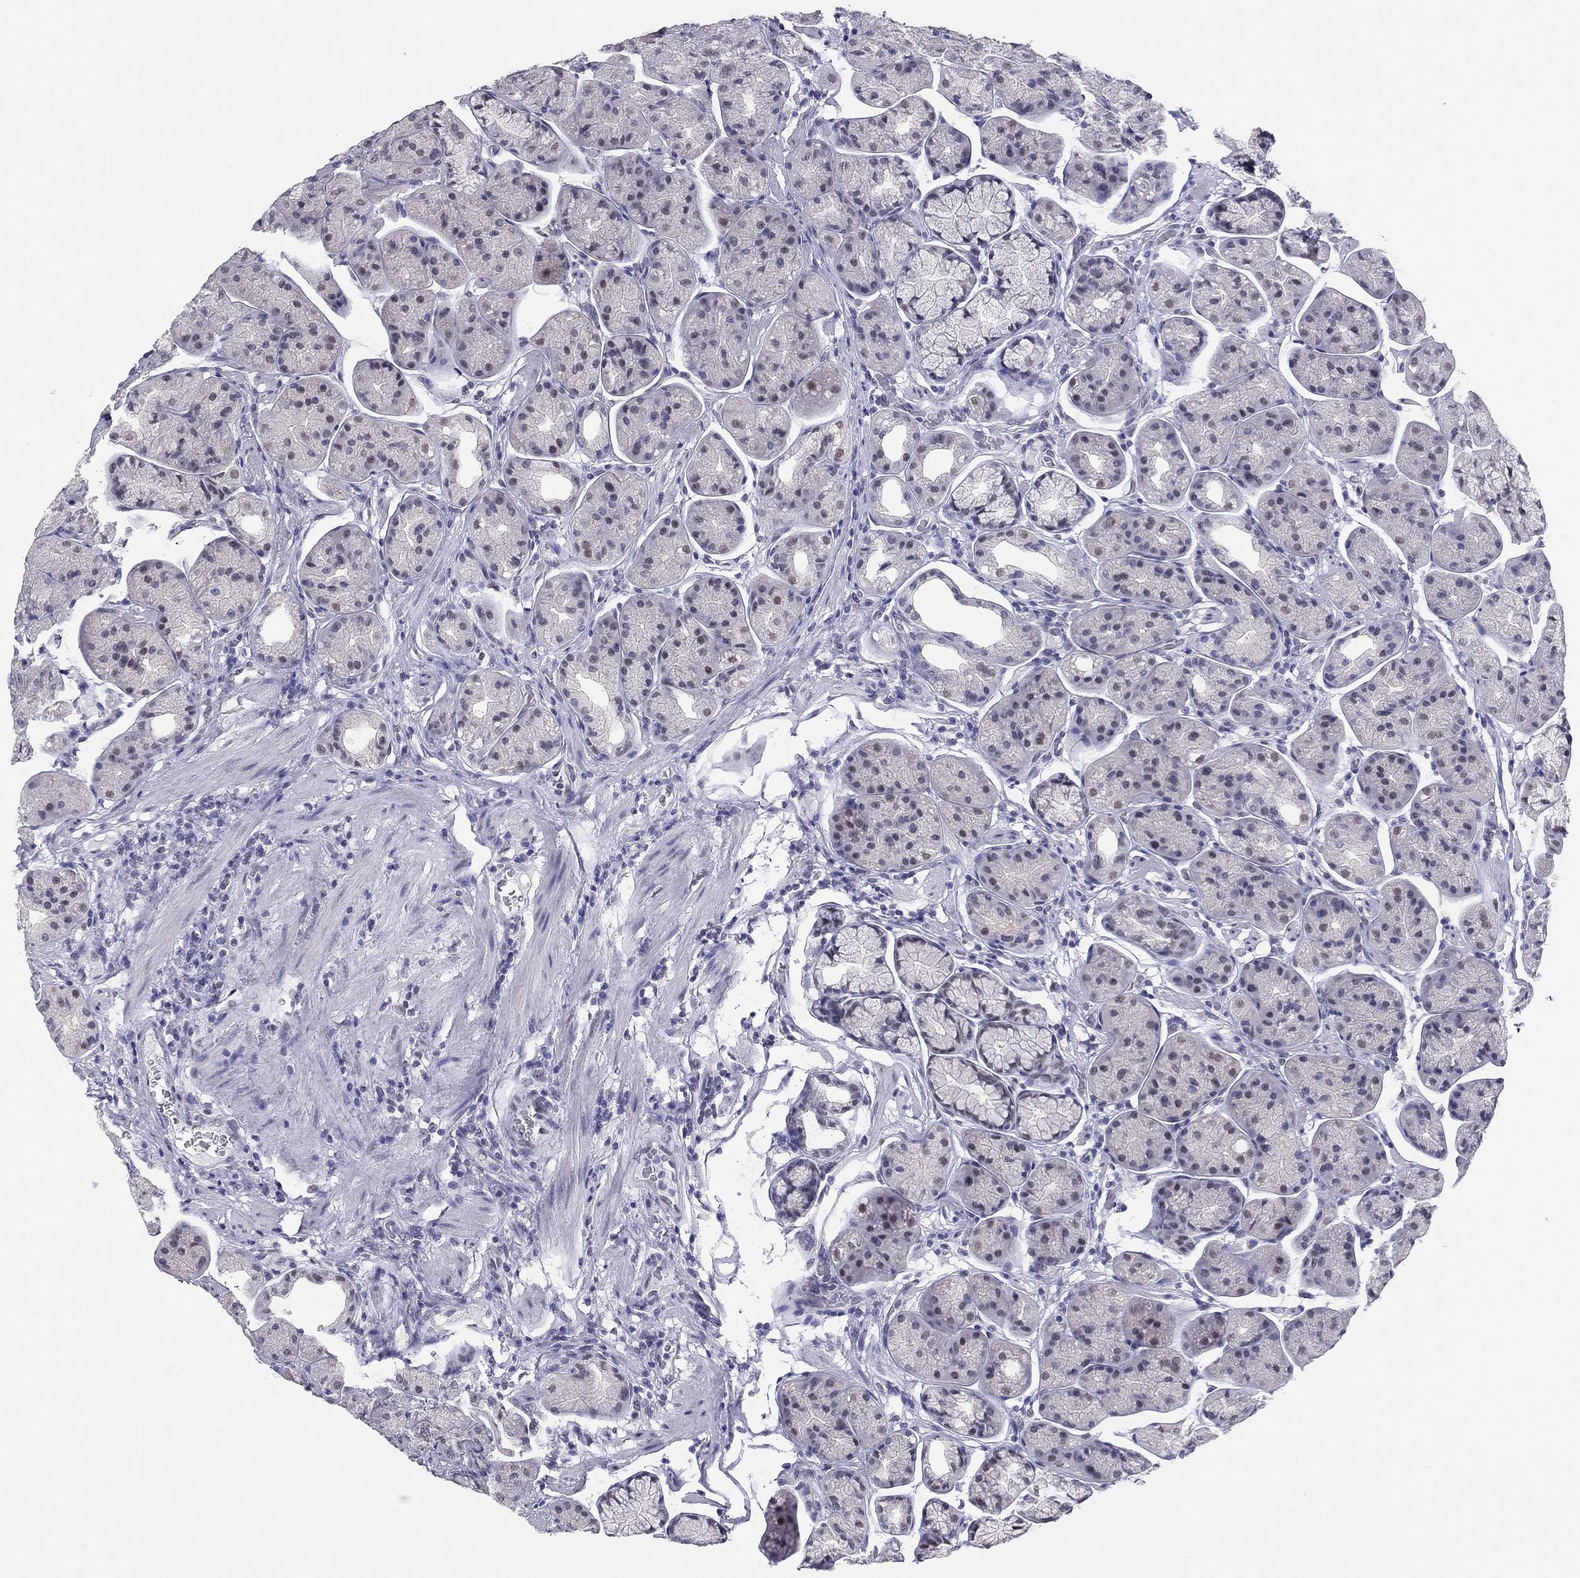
{"staining": {"intensity": "weak", "quantity": "<25%", "location": "nuclear"}, "tissue": "stomach", "cell_type": "Glandular cells", "image_type": "normal", "snomed": [{"axis": "morphology", "description": "Normal tissue, NOS"}, {"axis": "morphology", "description": "Adenocarcinoma, NOS"}, {"axis": "morphology", "description": "Adenocarcinoma, High grade"}, {"axis": "topography", "description": "Stomach, upper"}, {"axis": "topography", "description": "Stomach"}], "caption": "Protein analysis of normal stomach shows no significant staining in glandular cells. Nuclei are stained in blue.", "gene": "DOT1L", "patient": {"sex": "female", "age": 65}}